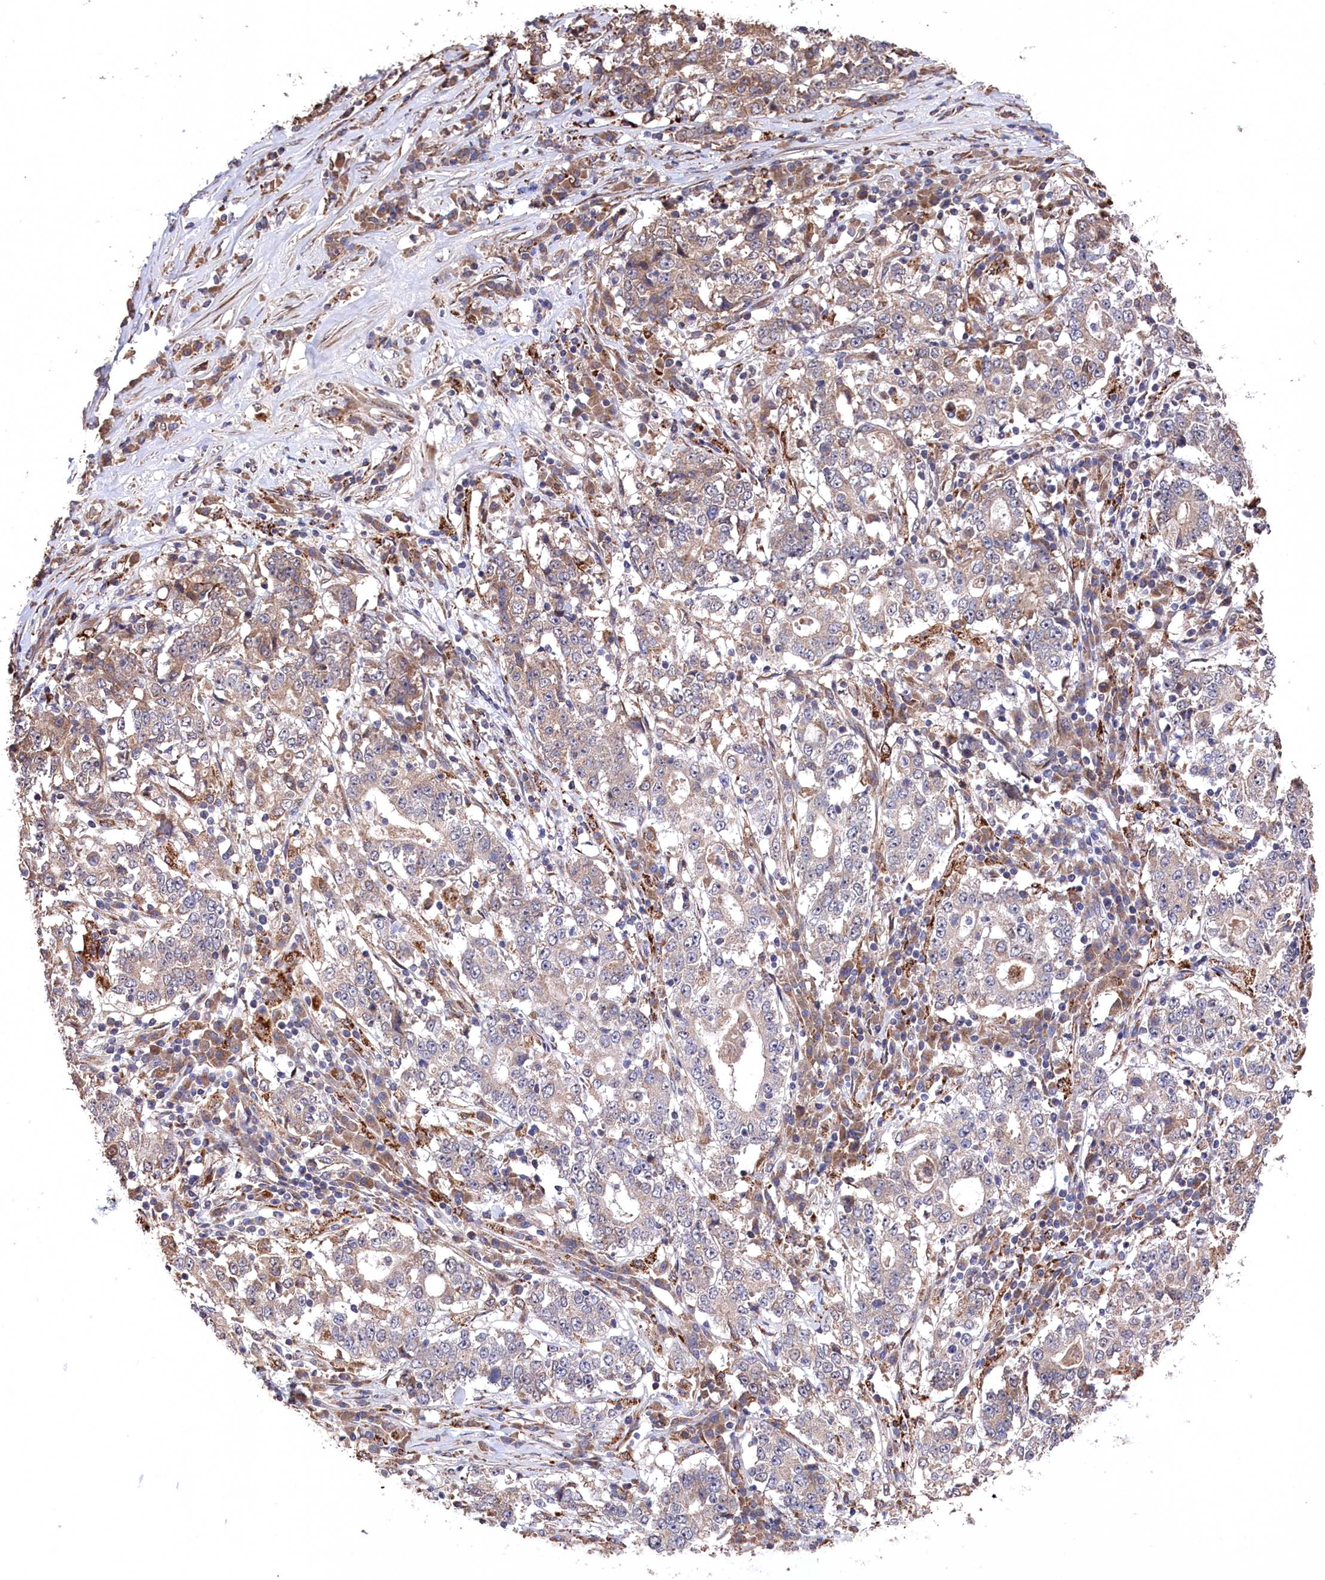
{"staining": {"intensity": "weak", "quantity": "<25%", "location": "cytoplasmic/membranous"}, "tissue": "stomach cancer", "cell_type": "Tumor cells", "image_type": "cancer", "snomed": [{"axis": "morphology", "description": "Adenocarcinoma, NOS"}, {"axis": "topography", "description": "Stomach"}], "caption": "The histopathology image demonstrates no significant expression in tumor cells of stomach cancer.", "gene": "SLC12A4", "patient": {"sex": "male", "age": 59}}